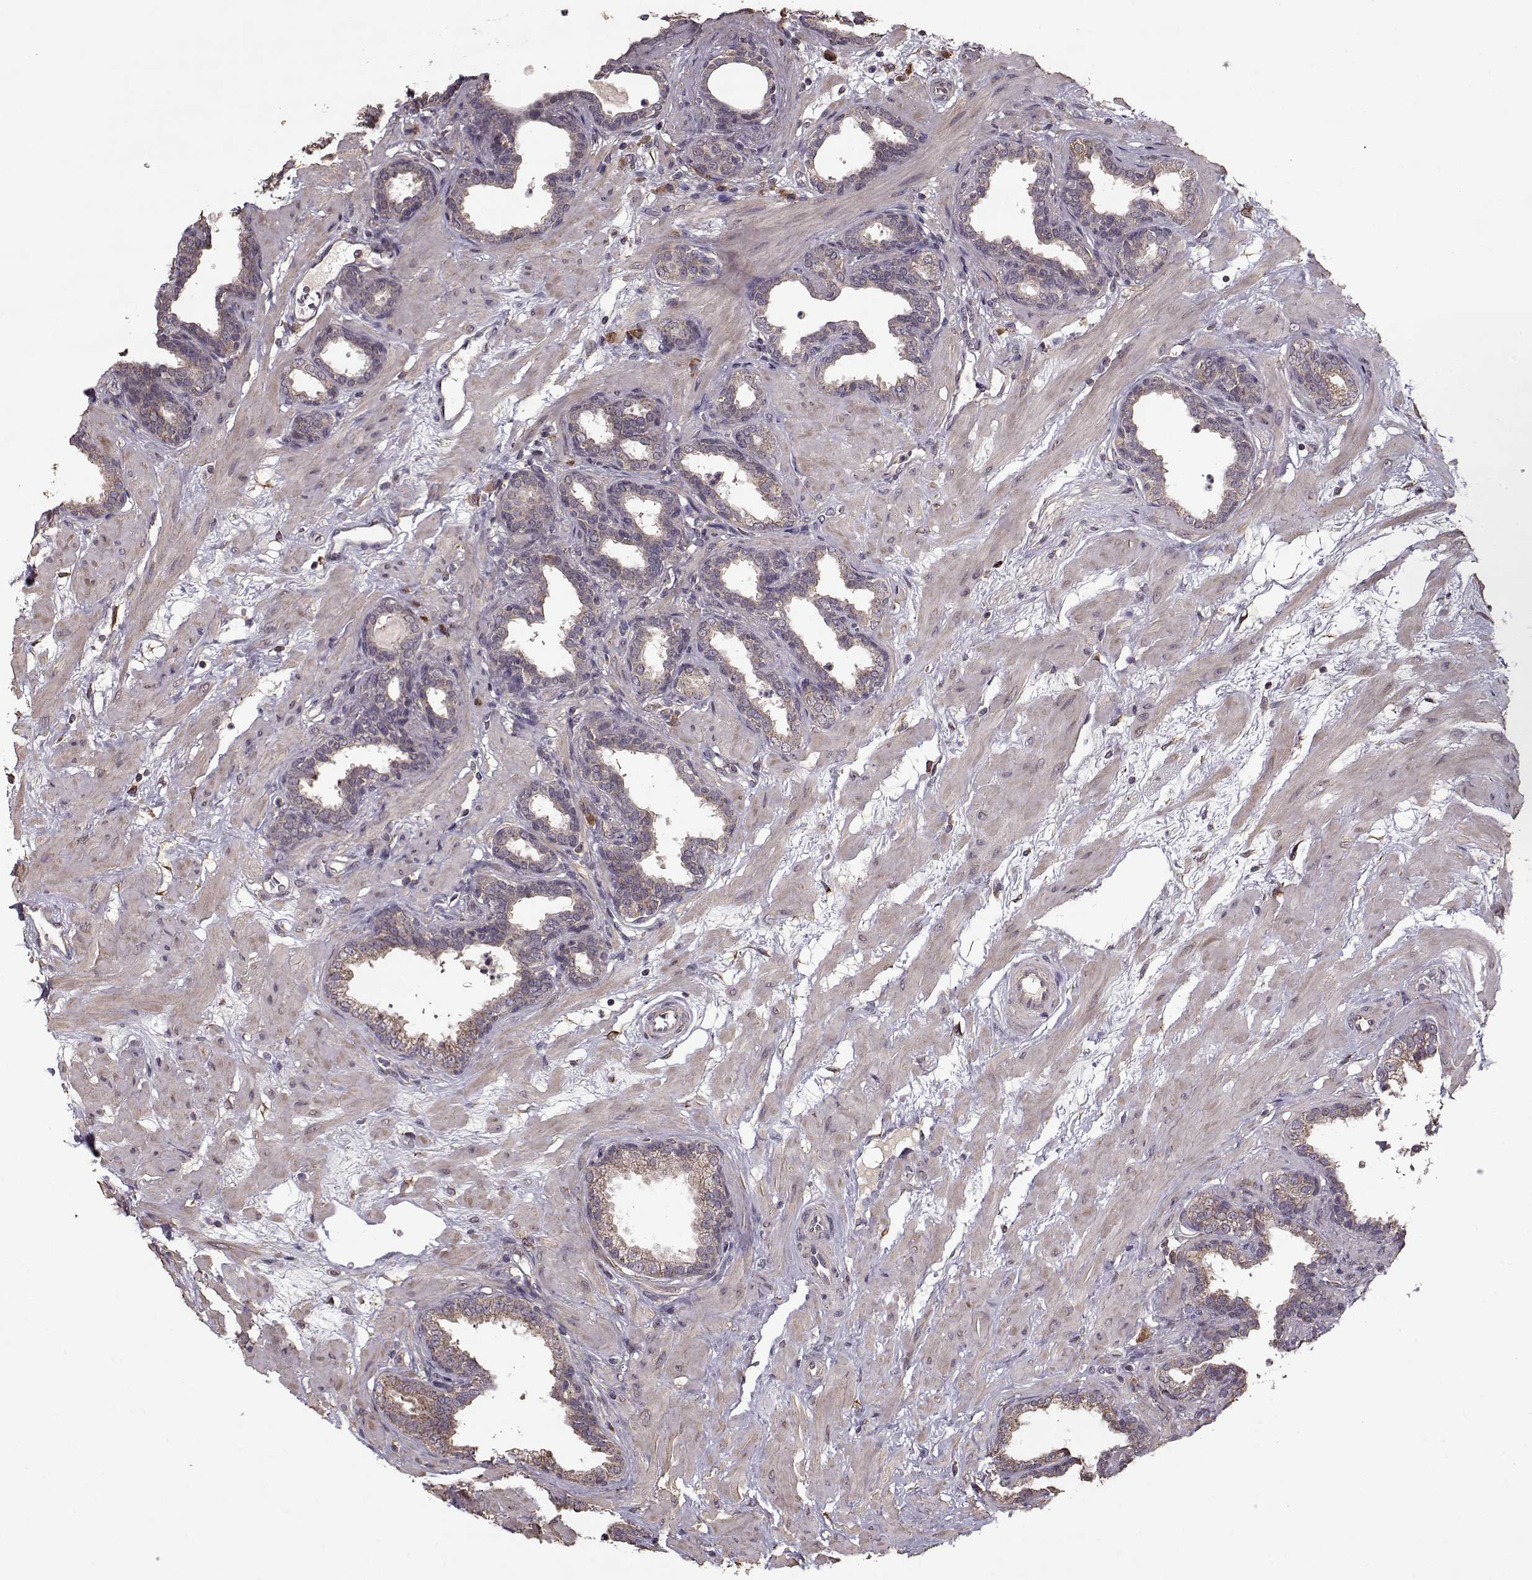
{"staining": {"intensity": "weak", "quantity": "25%-75%", "location": "cytoplasmic/membranous"}, "tissue": "prostate", "cell_type": "Glandular cells", "image_type": "normal", "snomed": [{"axis": "morphology", "description": "Normal tissue, NOS"}, {"axis": "topography", "description": "Prostate"}], "caption": "This is a micrograph of immunohistochemistry staining of unremarkable prostate, which shows weak staining in the cytoplasmic/membranous of glandular cells.", "gene": "IMMP1L", "patient": {"sex": "male", "age": 37}}